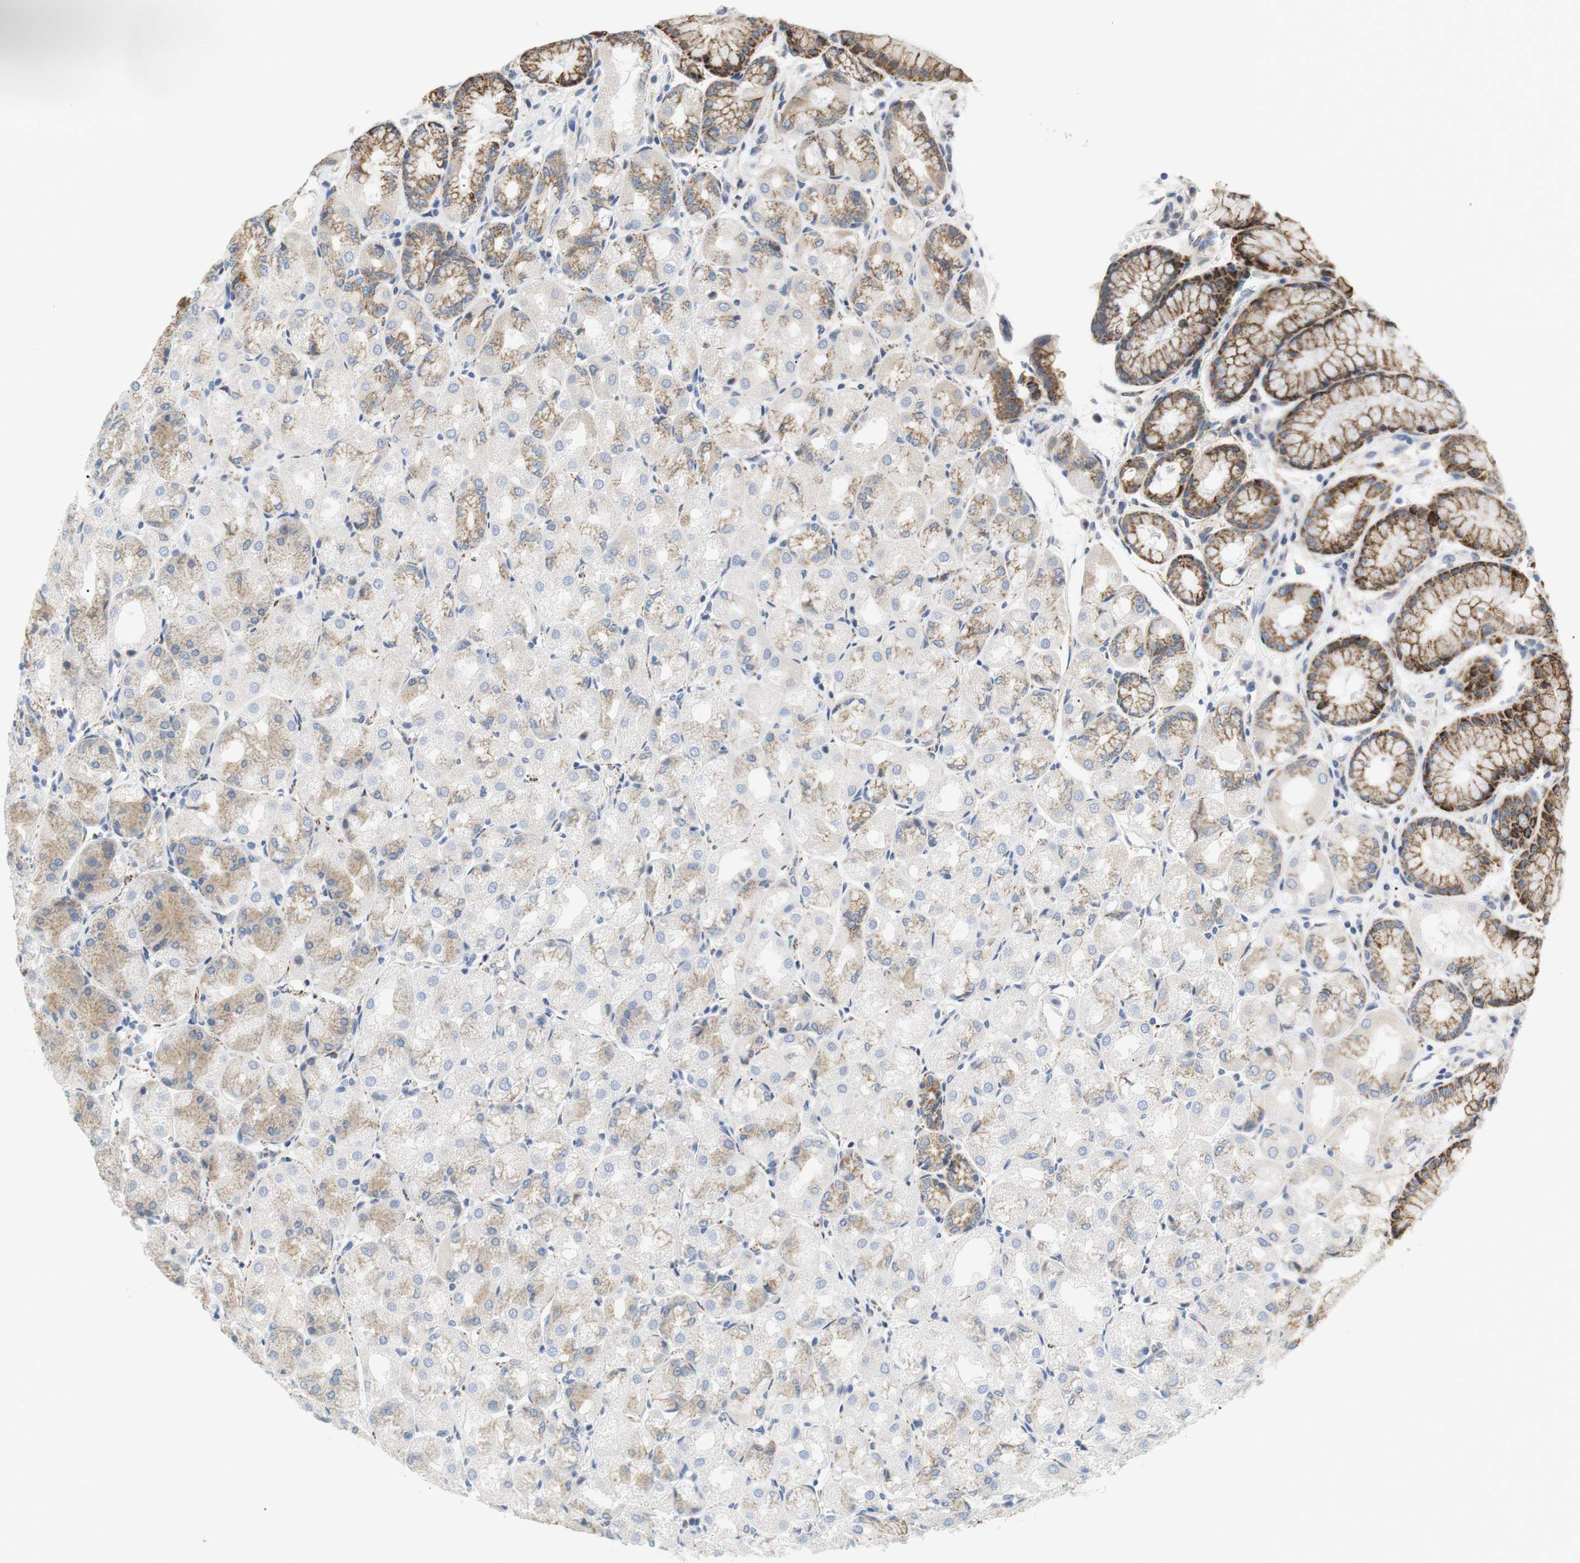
{"staining": {"intensity": "moderate", "quantity": "25%-75%", "location": "cytoplasmic/membranous"}, "tissue": "stomach", "cell_type": "Glandular cells", "image_type": "normal", "snomed": [{"axis": "morphology", "description": "Normal tissue, NOS"}, {"axis": "topography", "description": "Stomach, upper"}], "caption": "Protein staining shows moderate cytoplasmic/membranous positivity in about 25%-75% of glandular cells in normal stomach. (DAB (3,3'-diaminobenzidine) IHC with brightfield microscopy, high magnification).", "gene": "CD300E", "patient": {"sex": "male", "age": 72}}